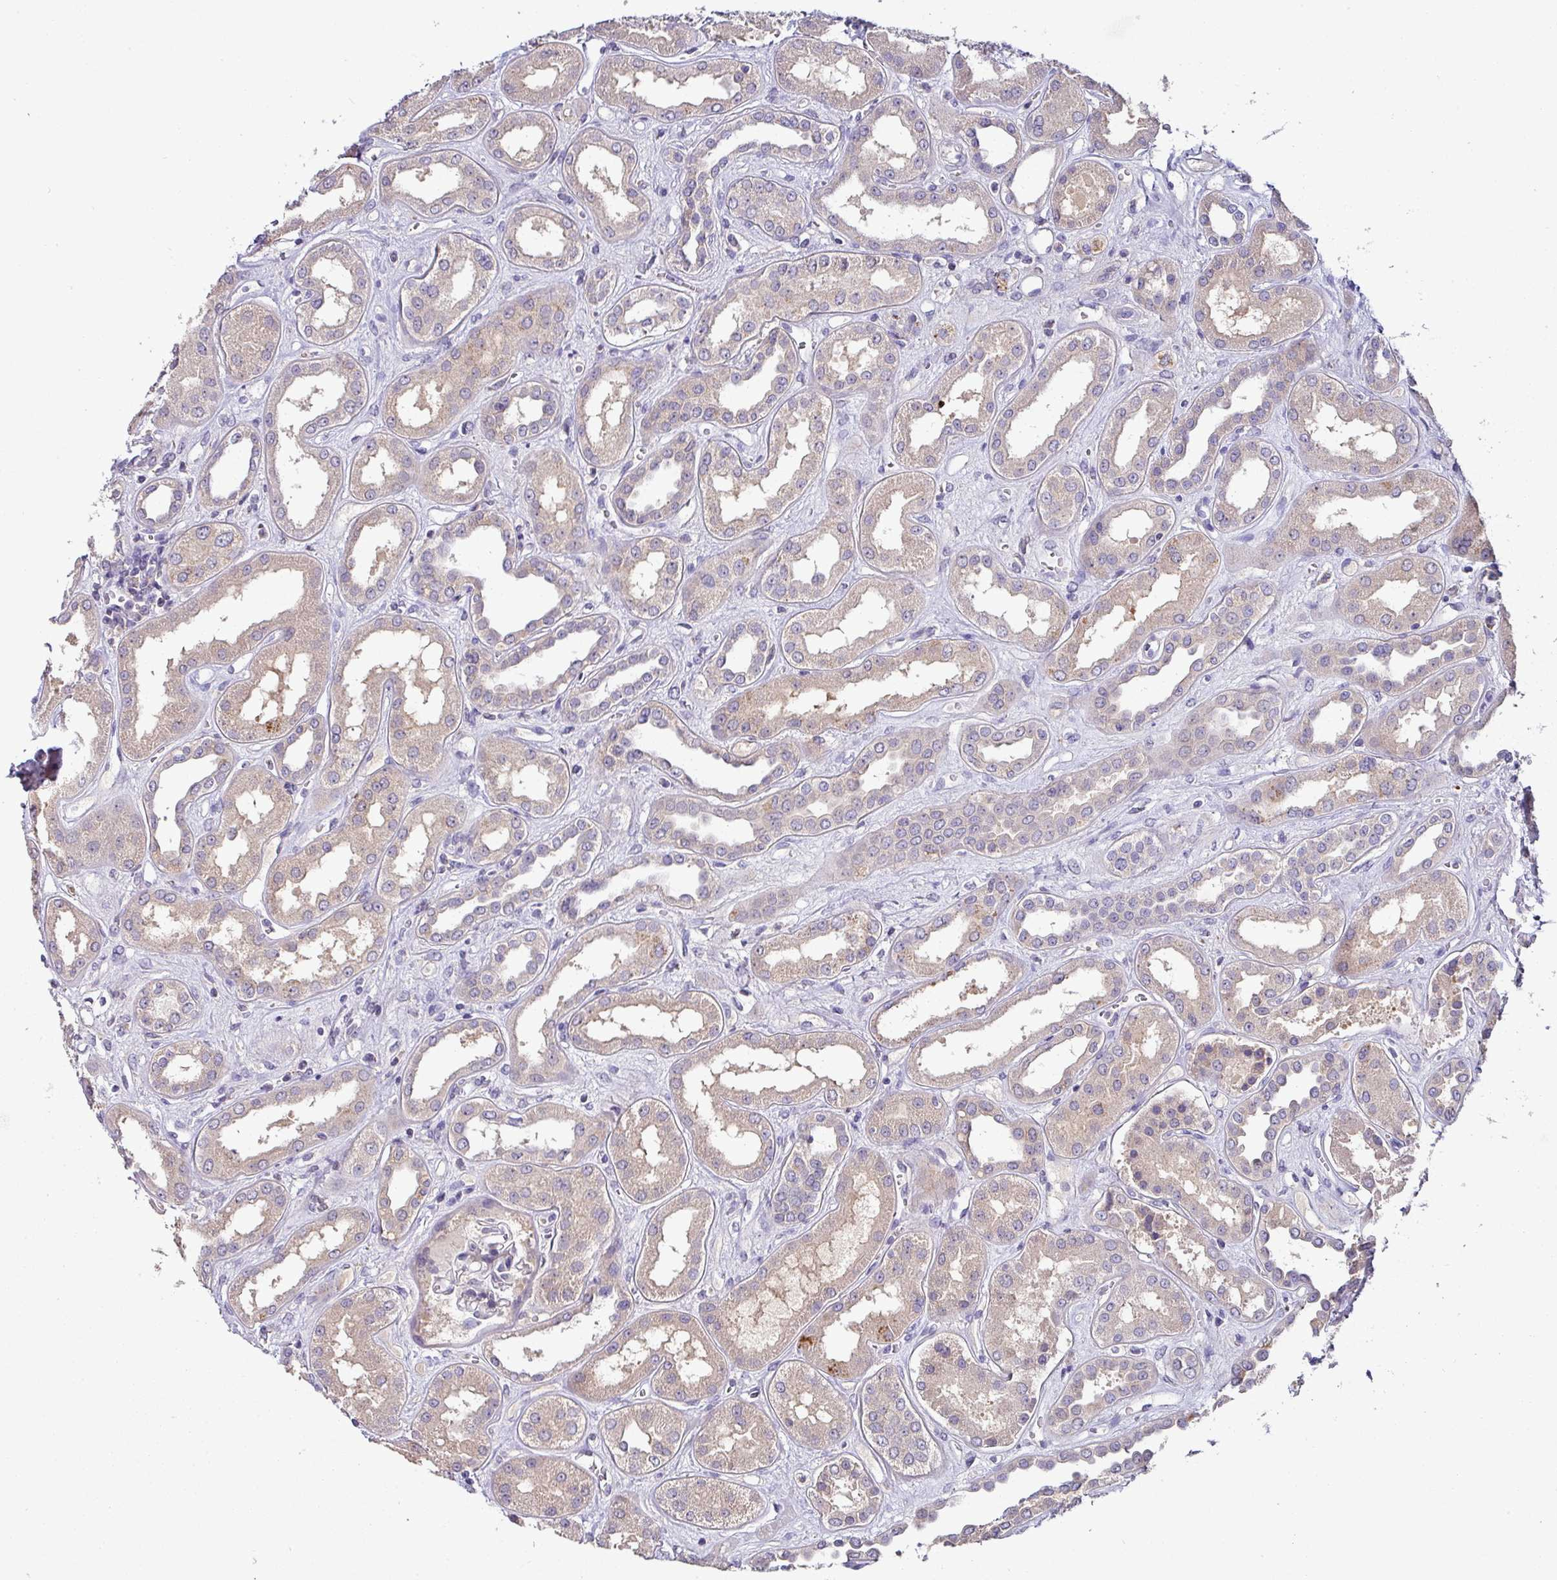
{"staining": {"intensity": "negative", "quantity": "none", "location": "none"}, "tissue": "kidney", "cell_type": "Cells in glomeruli", "image_type": "normal", "snomed": [{"axis": "morphology", "description": "Normal tissue, NOS"}, {"axis": "topography", "description": "Kidney"}], "caption": "Immunohistochemistry (IHC) of unremarkable human kidney exhibits no expression in cells in glomeruli. Nuclei are stained in blue.", "gene": "AEBP2", "patient": {"sex": "male", "age": 59}}